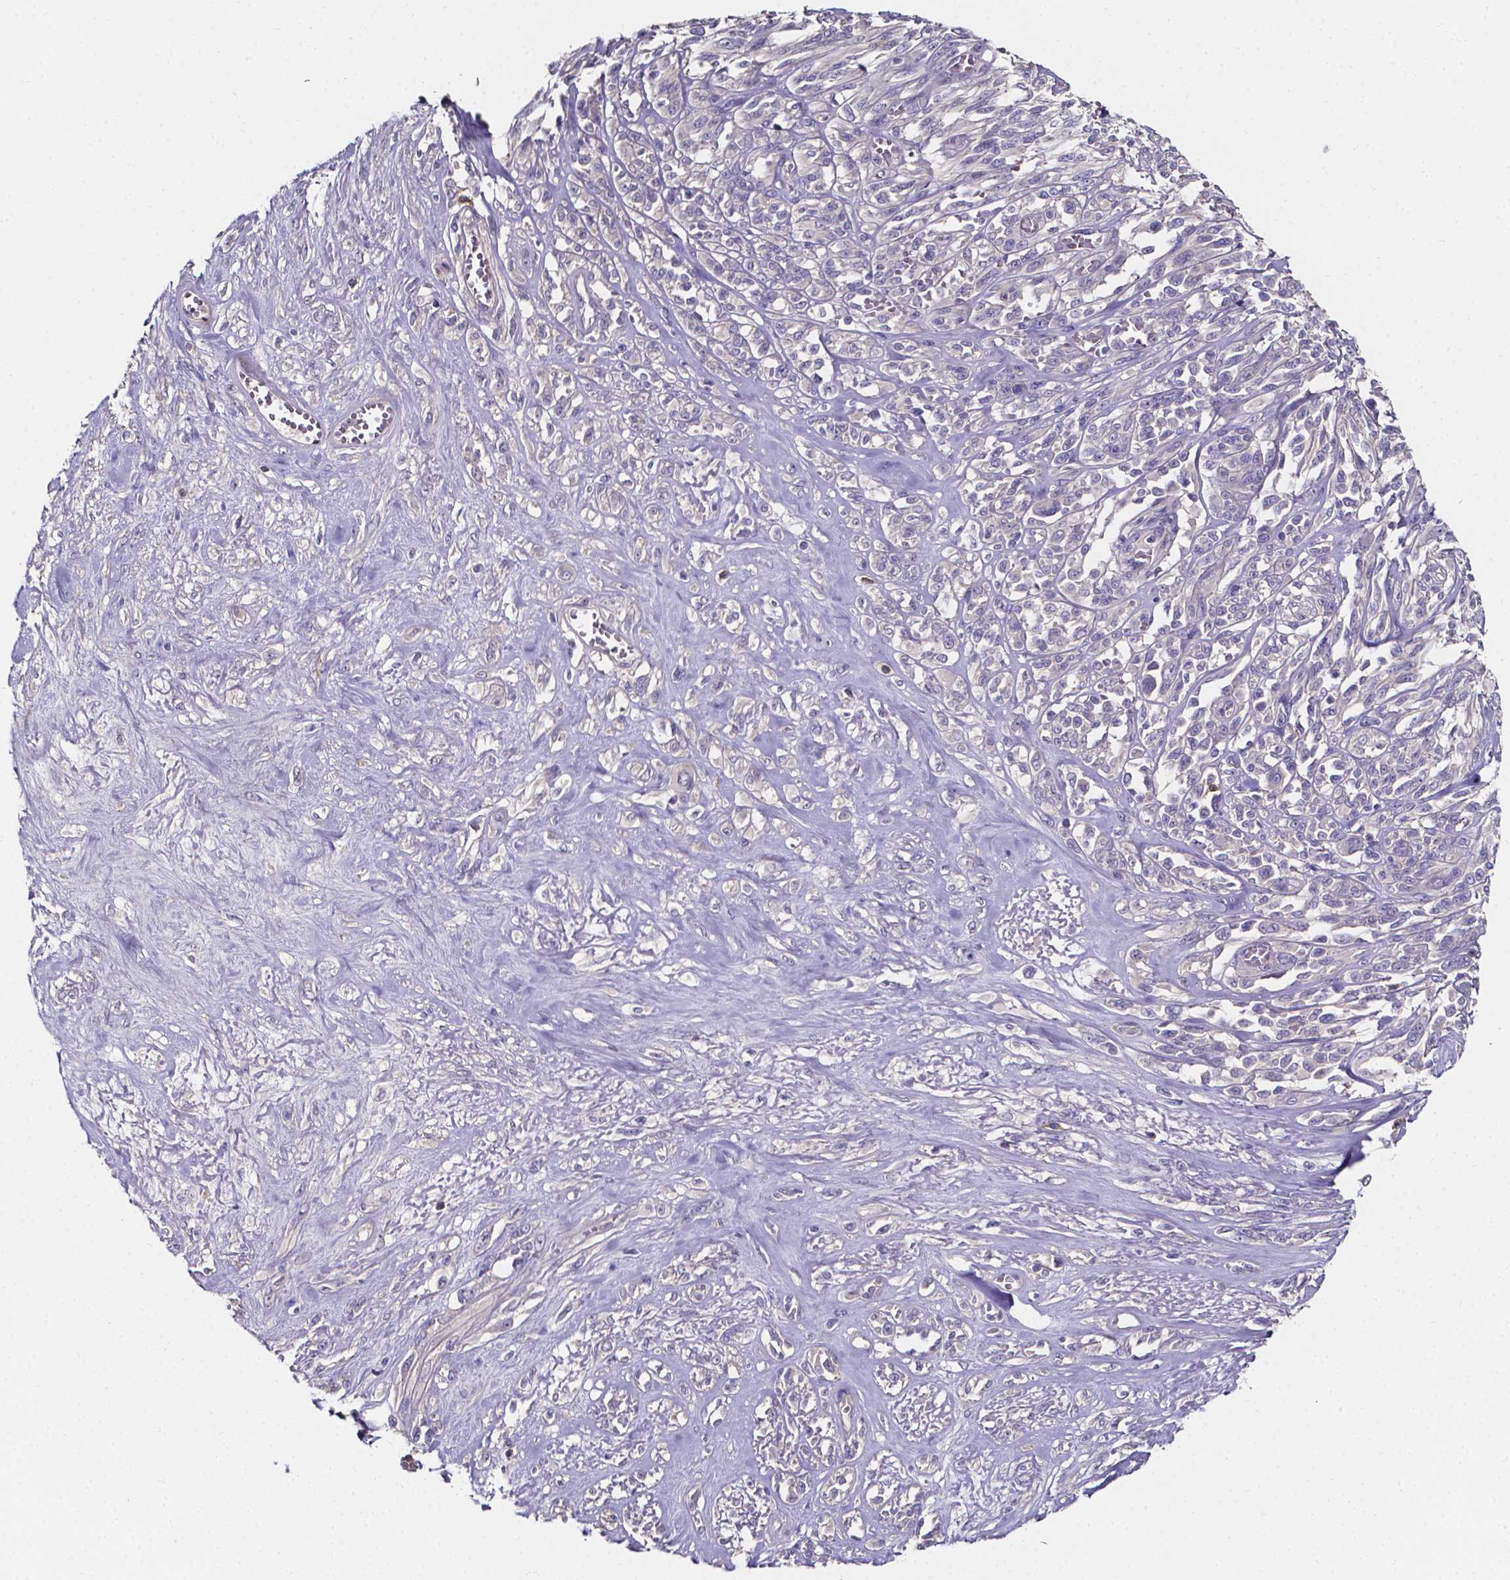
{"staining": {"intensity": "negative", "quantity": "none", "location": "none"}, "tissue": "melanoma", "cell_type": "Tumor cells", "image_type": "cancer", "snomed": [{"axis": "morphology", "description": "Malignant melanoma, NOS"}, {"axis": "topography", "description": "Skin"}], "caption": "IHC image of neoplastic tissue: human malignant melanoma stained with DAB (3,3'-diaminobenzidine) displays no significant protein expression in tumor cells.", "gene": "THEMIS", "patient": {"sex": "female", "age": 91}}